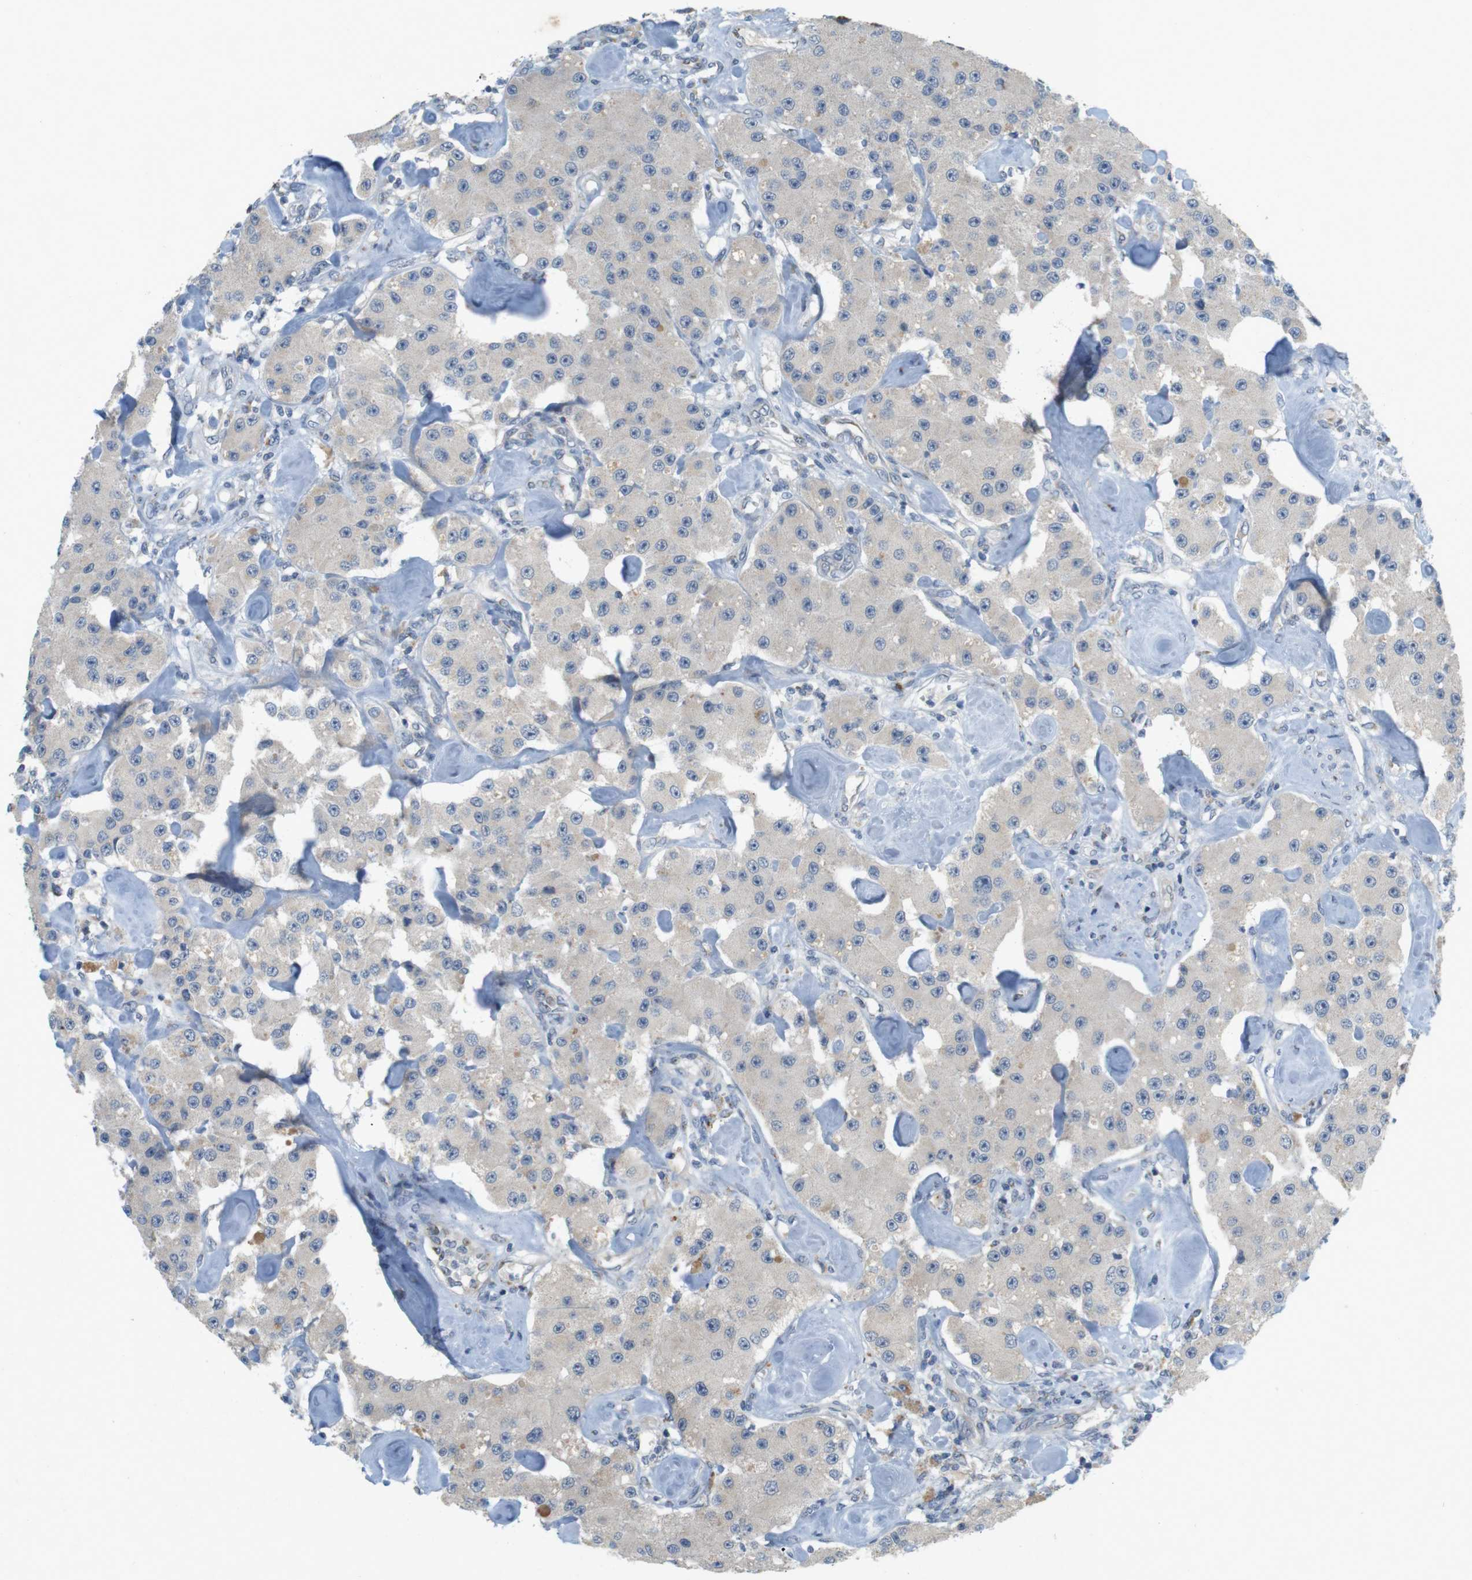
{"staining": {"intensity": "negative", "quantity": "none", "location": "none"}, "tissue": "carcinoid", "cell_type": "Tumor cells", "image_type": "cancer", "snomed": [{"axis": "morphology", "description": "Carcinoid, malignant, NOS"}, {"axis": "topography", "description": "Pancreas"}], "caption": "Immunohistochemistry micrograph of neoplastic tissue: human carcinoid (malignant) stained with DAB exhibits no significant protein positivity in tumor cells.", "gene": "YIPF3", "patient": {"sex": "male", "age": 41}}